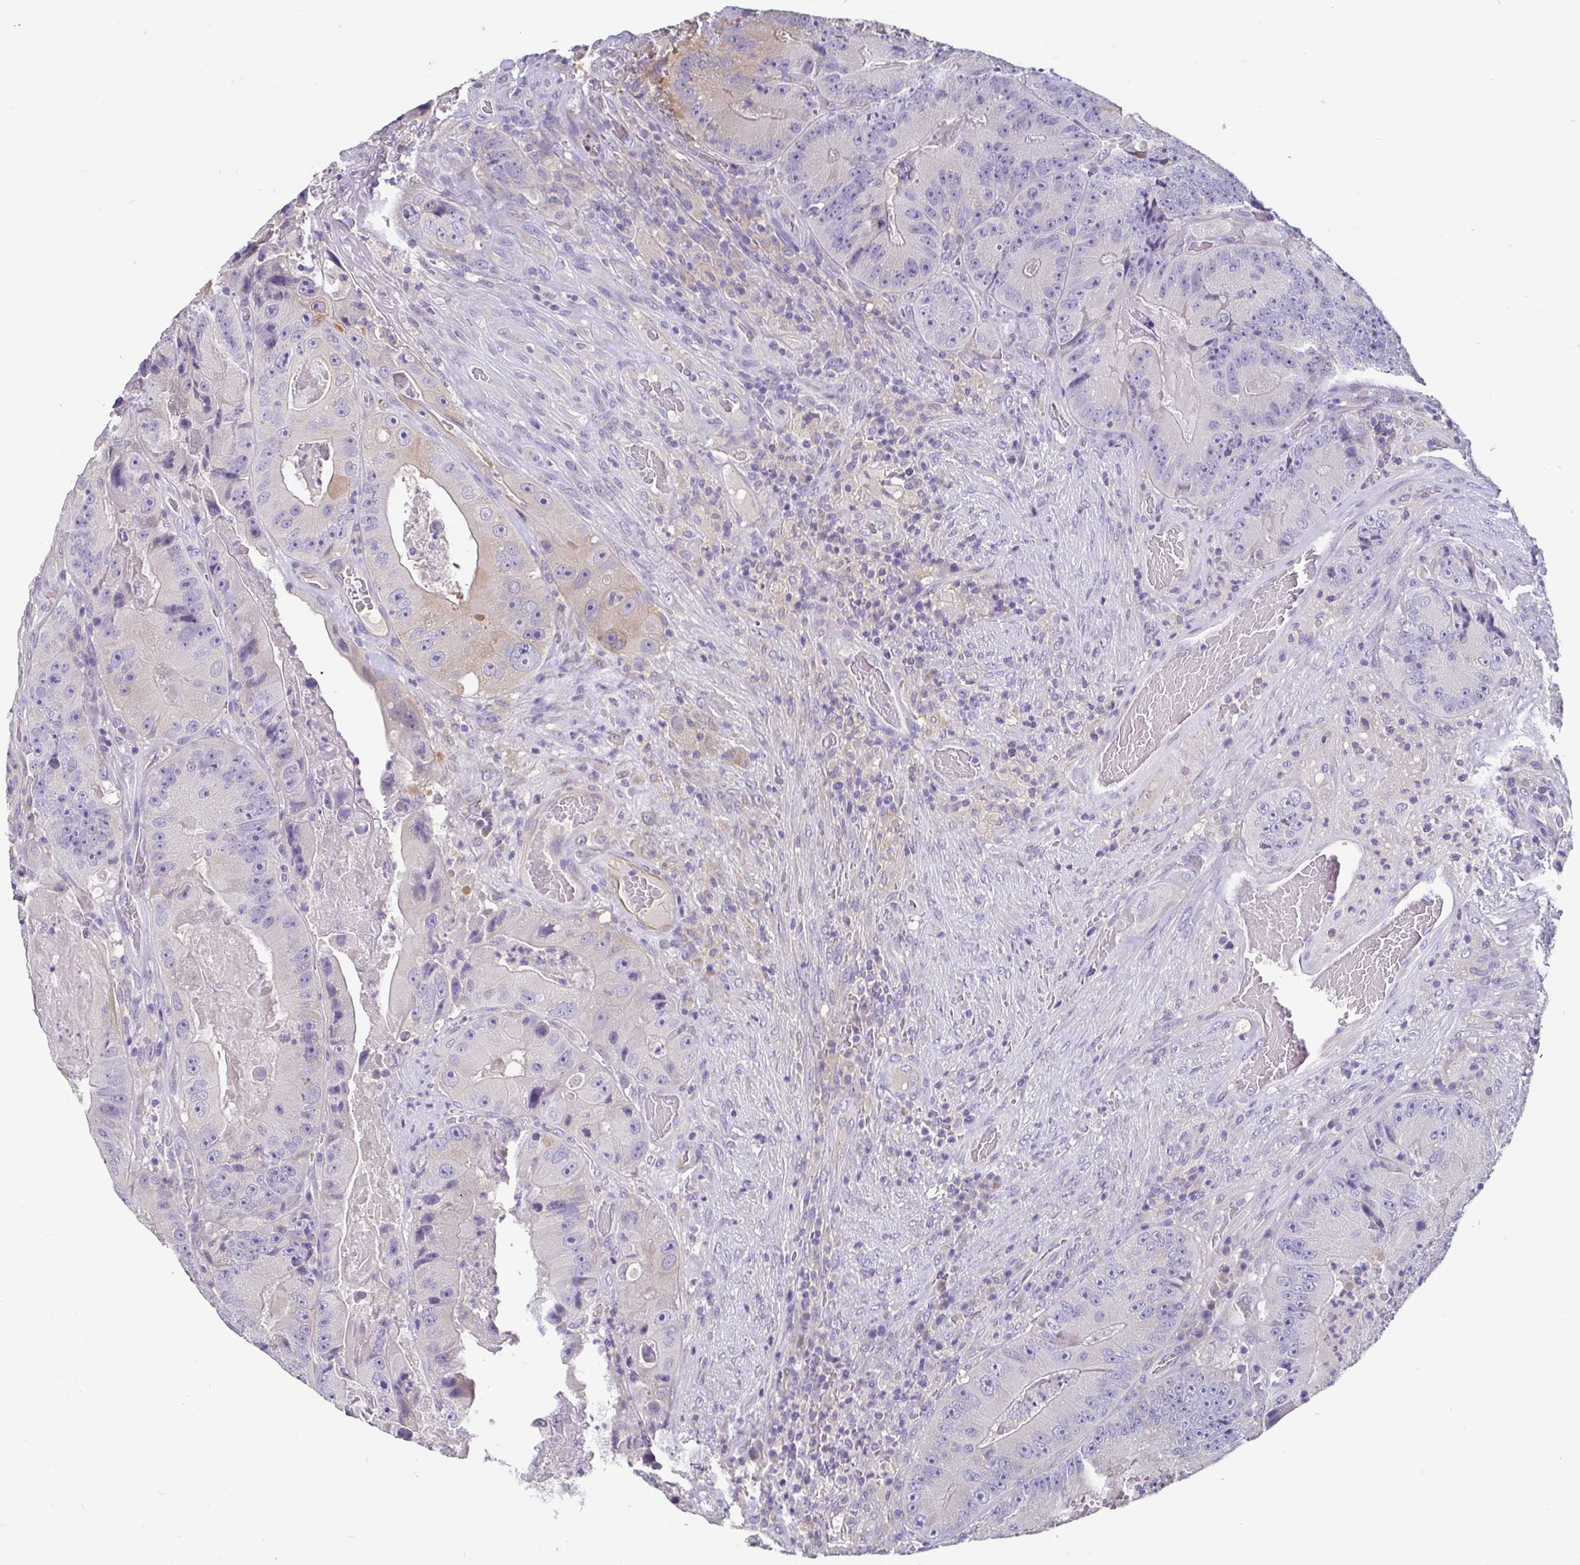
{"staining": {"intensity": "negative", "quantity": "none", "location": "none"}, "tissue": "colorectal cancer", "cell_type": "Tumor cells", "image_type": "cancer", "snomed": [{"axis": "morphology", "description": "Adenocarcinoma, NOS"}, {"axis": "topography", "description": "Colon"}], "caption": "High magnification brightfield microscopy of adenocarcinoma (colorectal) stained with DAB (3,3'-diaminobenzidine) (brown) and counterstained with hematoxylin (blue): tumor cells show no significant positivity.", "gene": "ADAMTS6", "patient": {"sex": "female", "age": 86}}